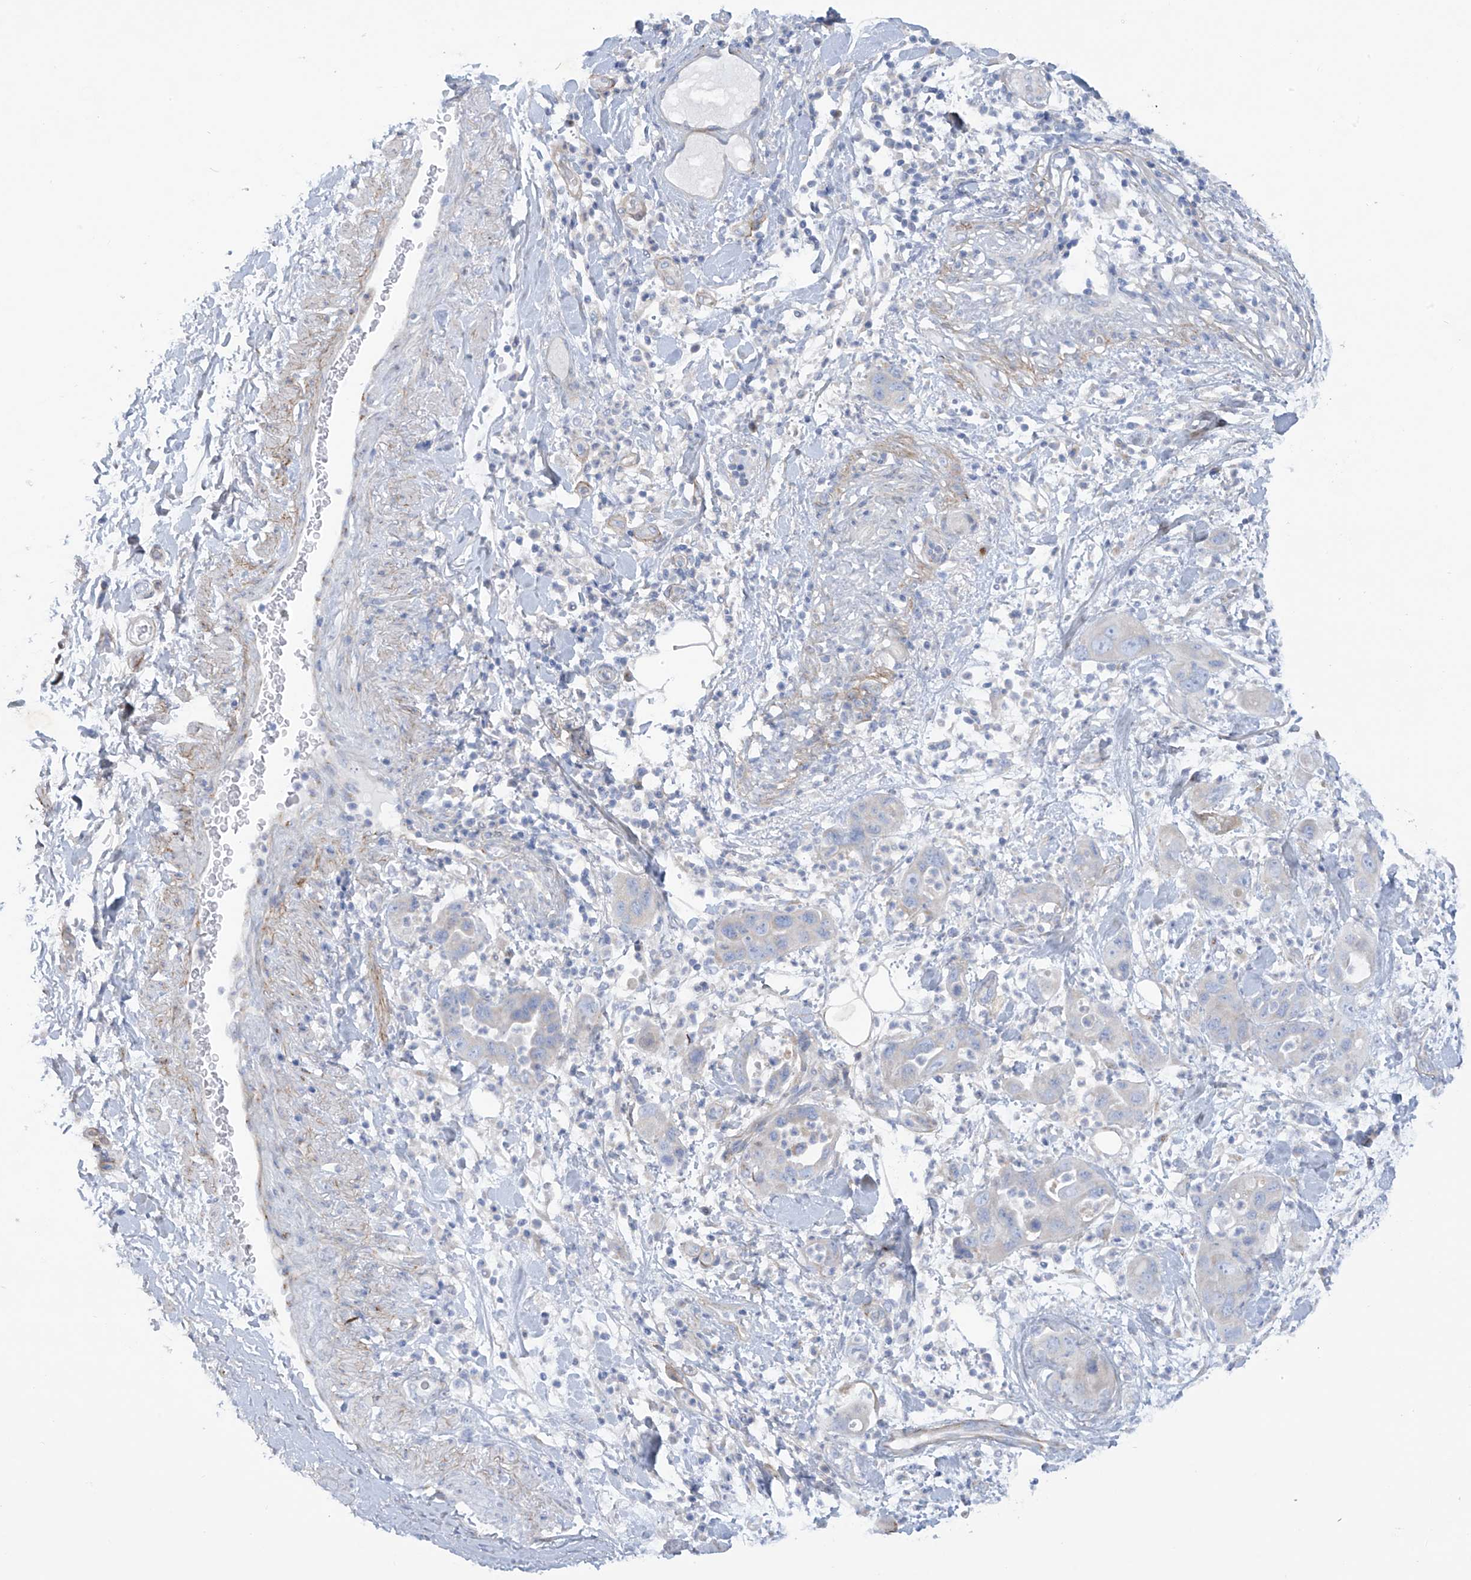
{"staining": {"intensity": "negative", "quantity": "none", "location": "none"}, "tissue": "pancreatic cancer", "cell_type": "Tumor cells", "image_type": "cancer", "snomed": [{"axis": "morphology", "description": "Adenocarcinoma, NOS"}, {"axis": "topography", "description": "Pancreas"}], "caption": "This histopathology image is of pancreatic adenocarcinoma stained with immunohistochemistry to label a protein in brown with the nuclei are counter-stained blue. There is no positivity in tumor cells.", "gene": "TRMT2B", "patient": {"sex": "female", "age": 71}}